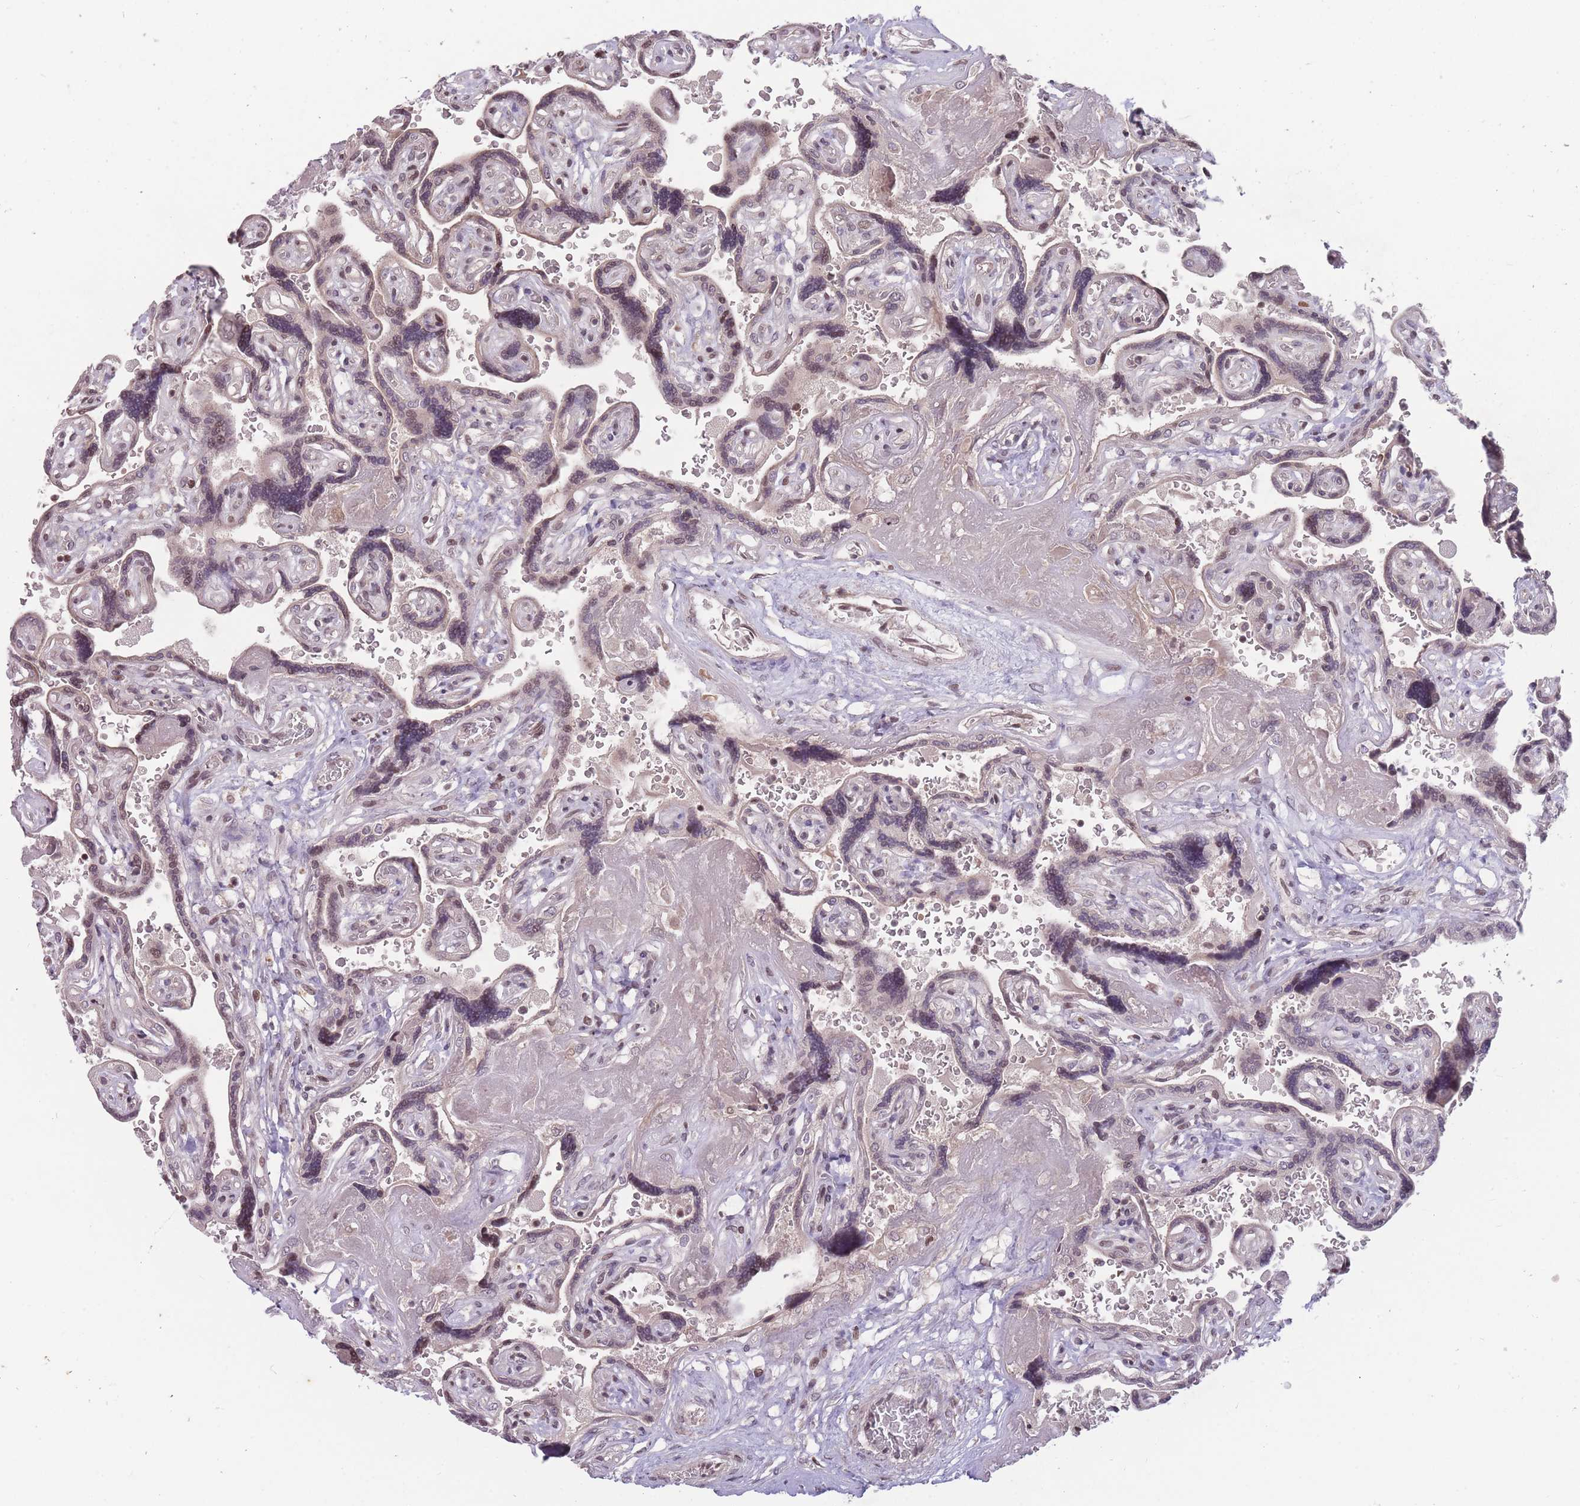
{"staining": {"intensity": "weak", "quantity": "25%-75%", "location": "nuclear"}, "tissue": "placenta", "cell_type": "Trophoblastic cells", "image_type": "normal", "snomed": [{"axis": "morphology", "description": "Normal tissue, NOS"}, {"axis": "topography", "description": "Placenta"}], "caption": "DAB immunohistochemical staining of benign placenta reveals weak nuclear protein expression in approximately 25%-75% of trophoblastic cells.", "gene": "GGT5", "patient": {"sex": "female", "age": 32}}